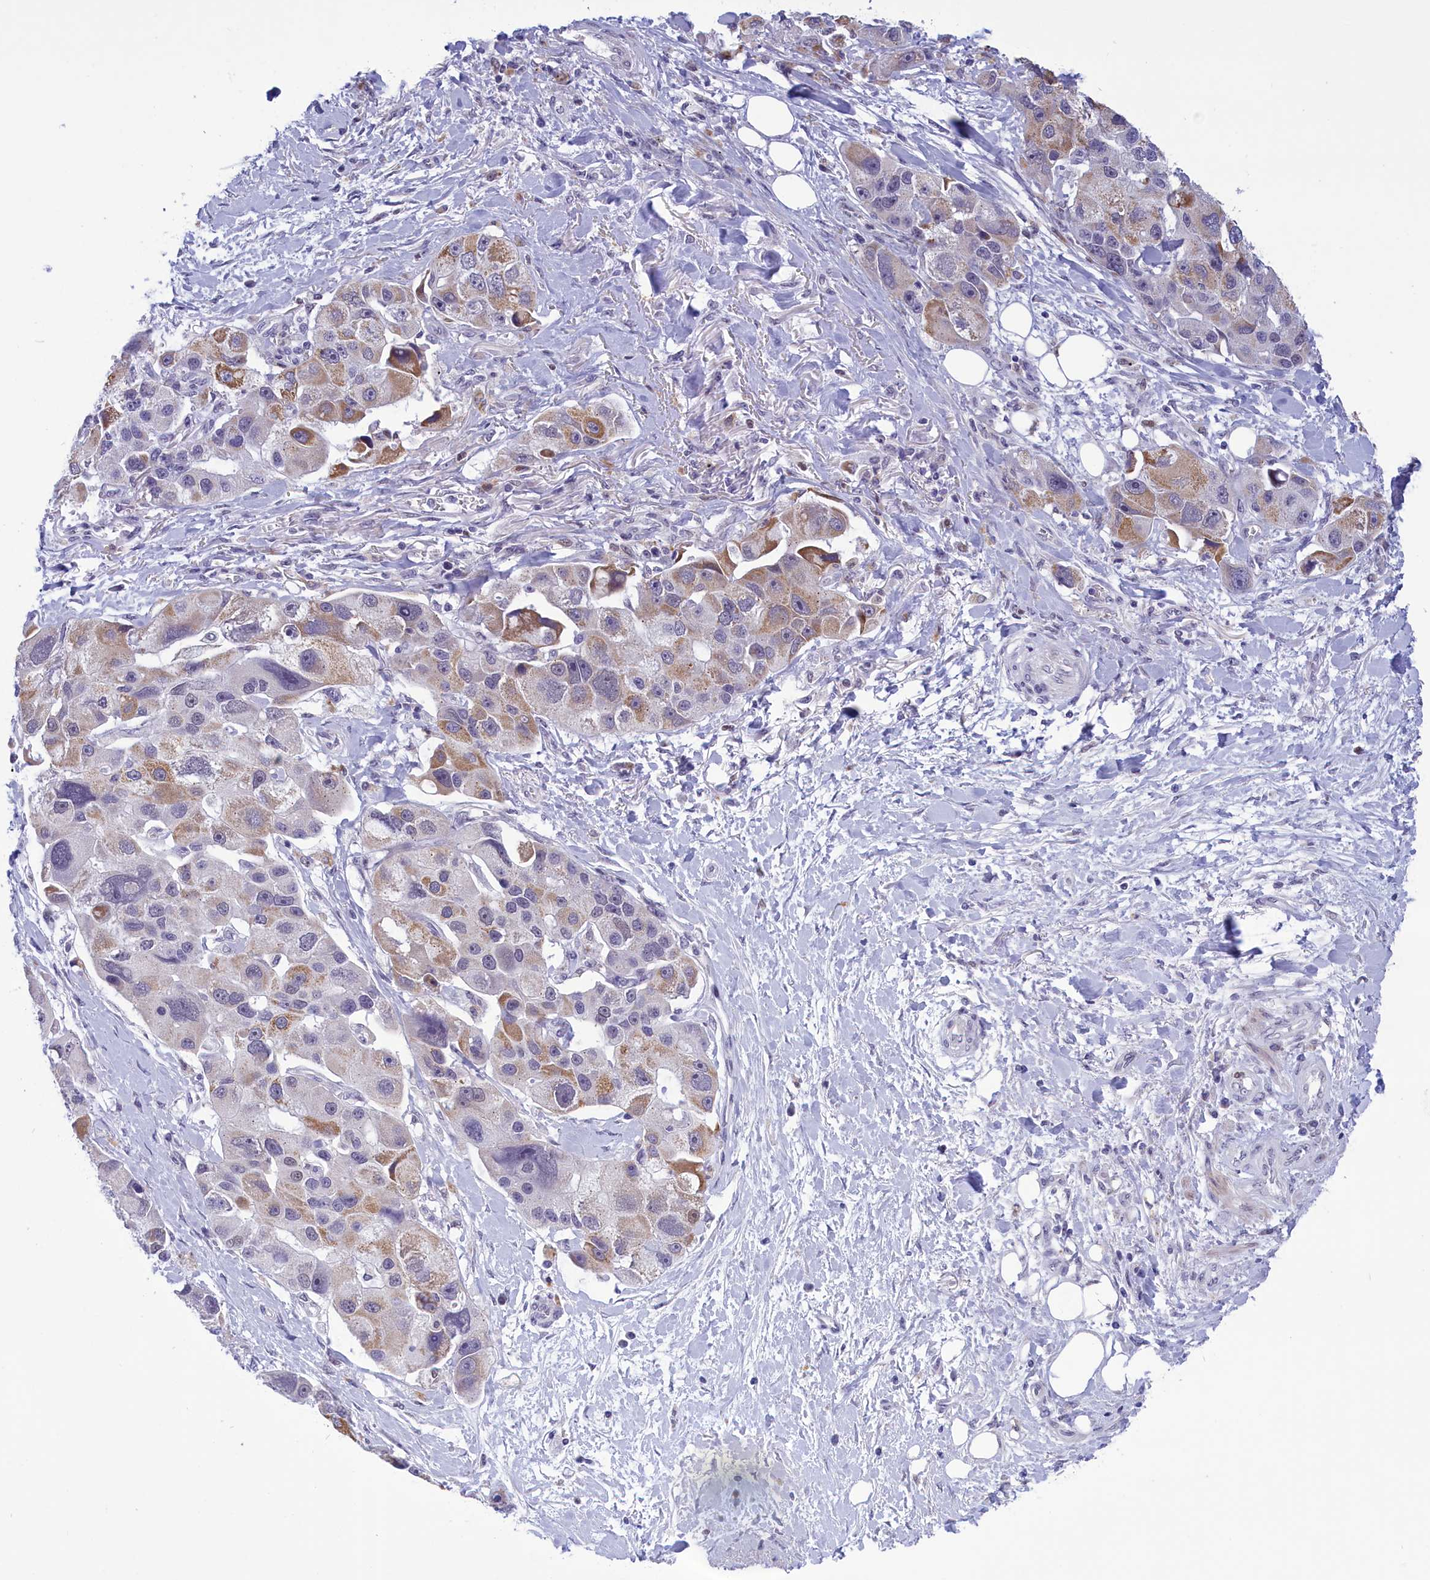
{"staining": {"intensity": "moderate", "quantity": "<25%", "location": "cytoplasmic/membranous"}, "tissue": "lung cancer", "cell_type": "Tumor cells", "image_type": "cancer", "snomed": [{"axis": "morphology", "description": "Adenocarcinoma, NOS"}, {"axis": "topography", "description": "Lung"}], "caption": "A micrograph of human lung cancer (adenocarcinoma) stained for a protein demonstrates moderate cytoplasmic/membranous brown staining in tumor cells.", "gene": "ELOA2", "patient": {"sex": "female", "age": 54}}